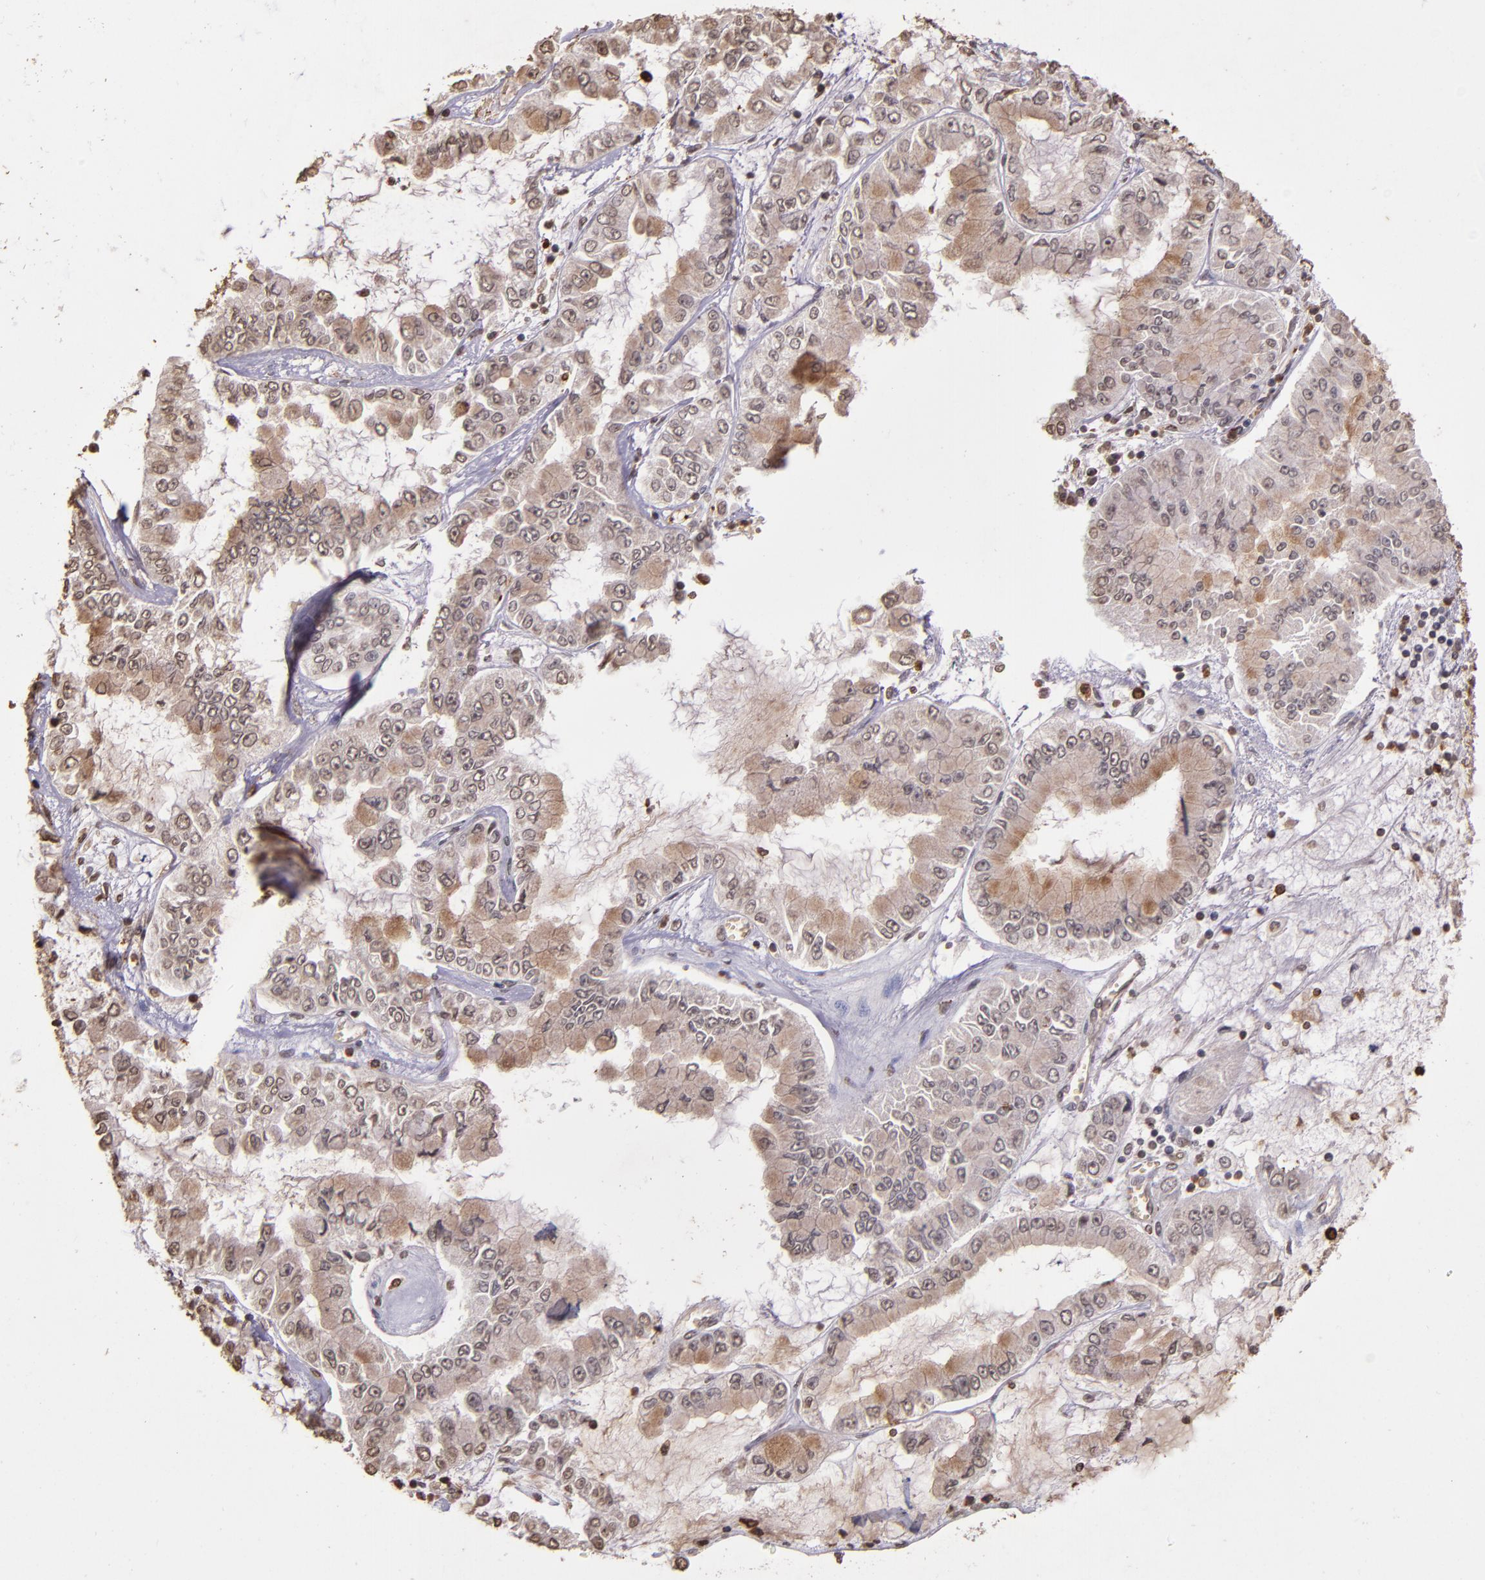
{"staining": {"intensity": "moderate", "quantity": ">75%", "location": "cytoplasmic/membranous"}, "tissue": "liver cancer", "cell_type": "Tumor cells", "image_type": "cancer", "snomed": [{"axis": "morphology", "description": "Cholangiocarcinoma"}, {"axis": "topography", "description": "Liver"}], "caption": "Liver cholangiocarcinoma stained for a protein exhibits moderate cytoplasmic/membranous positivity in tumor cells. Using DAB (brown) and hematoxylin (blue) stains, captured at high magnification using brightfield microscopy.", "gene": "SLC2A3", "patient": {"sex": "female", "age": 79}}